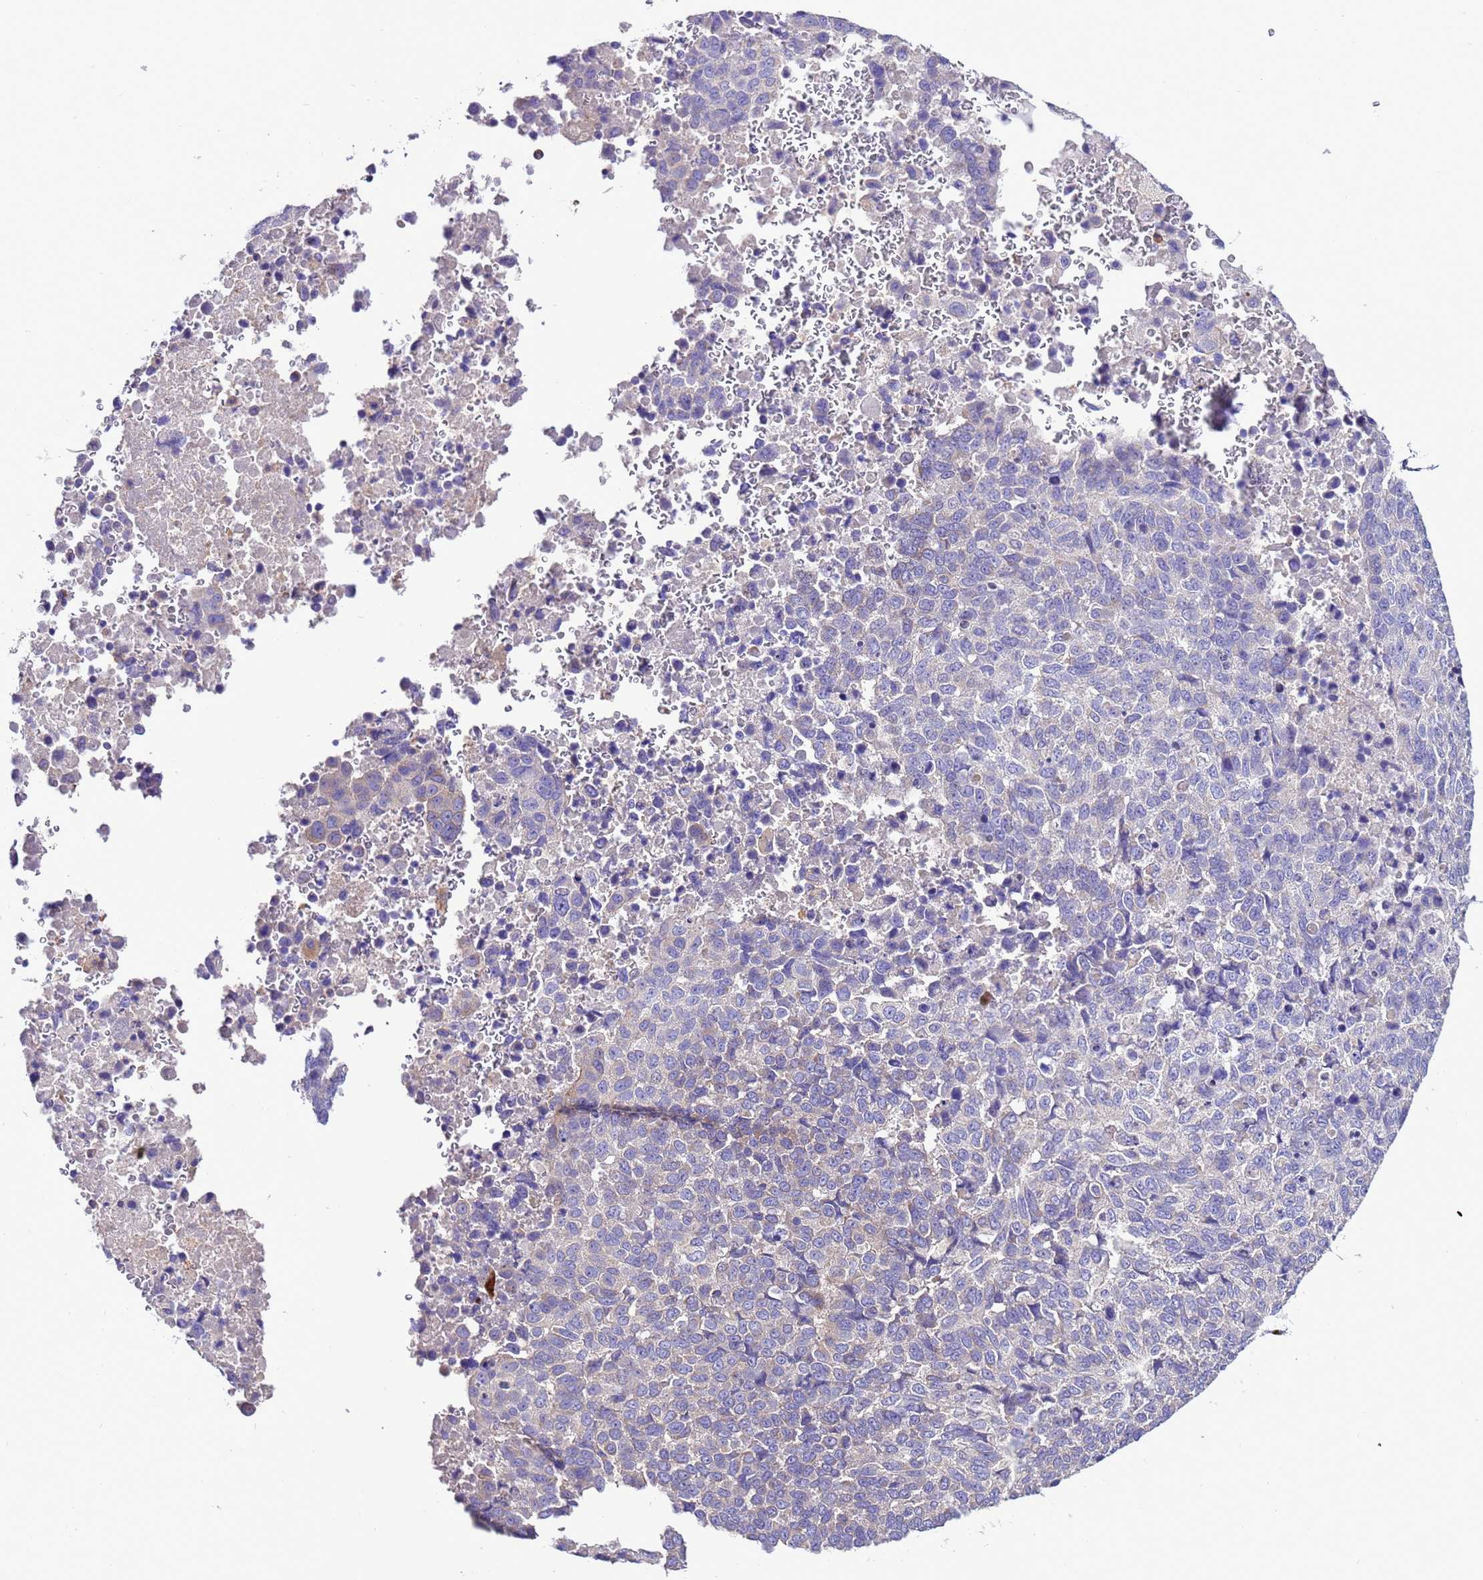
{"staining": {"intensity": "weak", "quantity": "<25%", "location": "cytoplasmic/membranous"}, "tissue": "lung cancer", "cell_type": "Tumor cells", "image_type": "cancer", "snomed": [{"axis": "morphology", "description": "Squamous cell carcinoma, NOS"}, {"axis": "topography", "description": "Lung"}], "caption": "Histopathology image shows no significant protein staining in tumor cells of squamous cell carcinoma (lung). Nuclei are stained in blue.", "gene": "KICS2", "patient": {"sex": "male", "age": 73}}